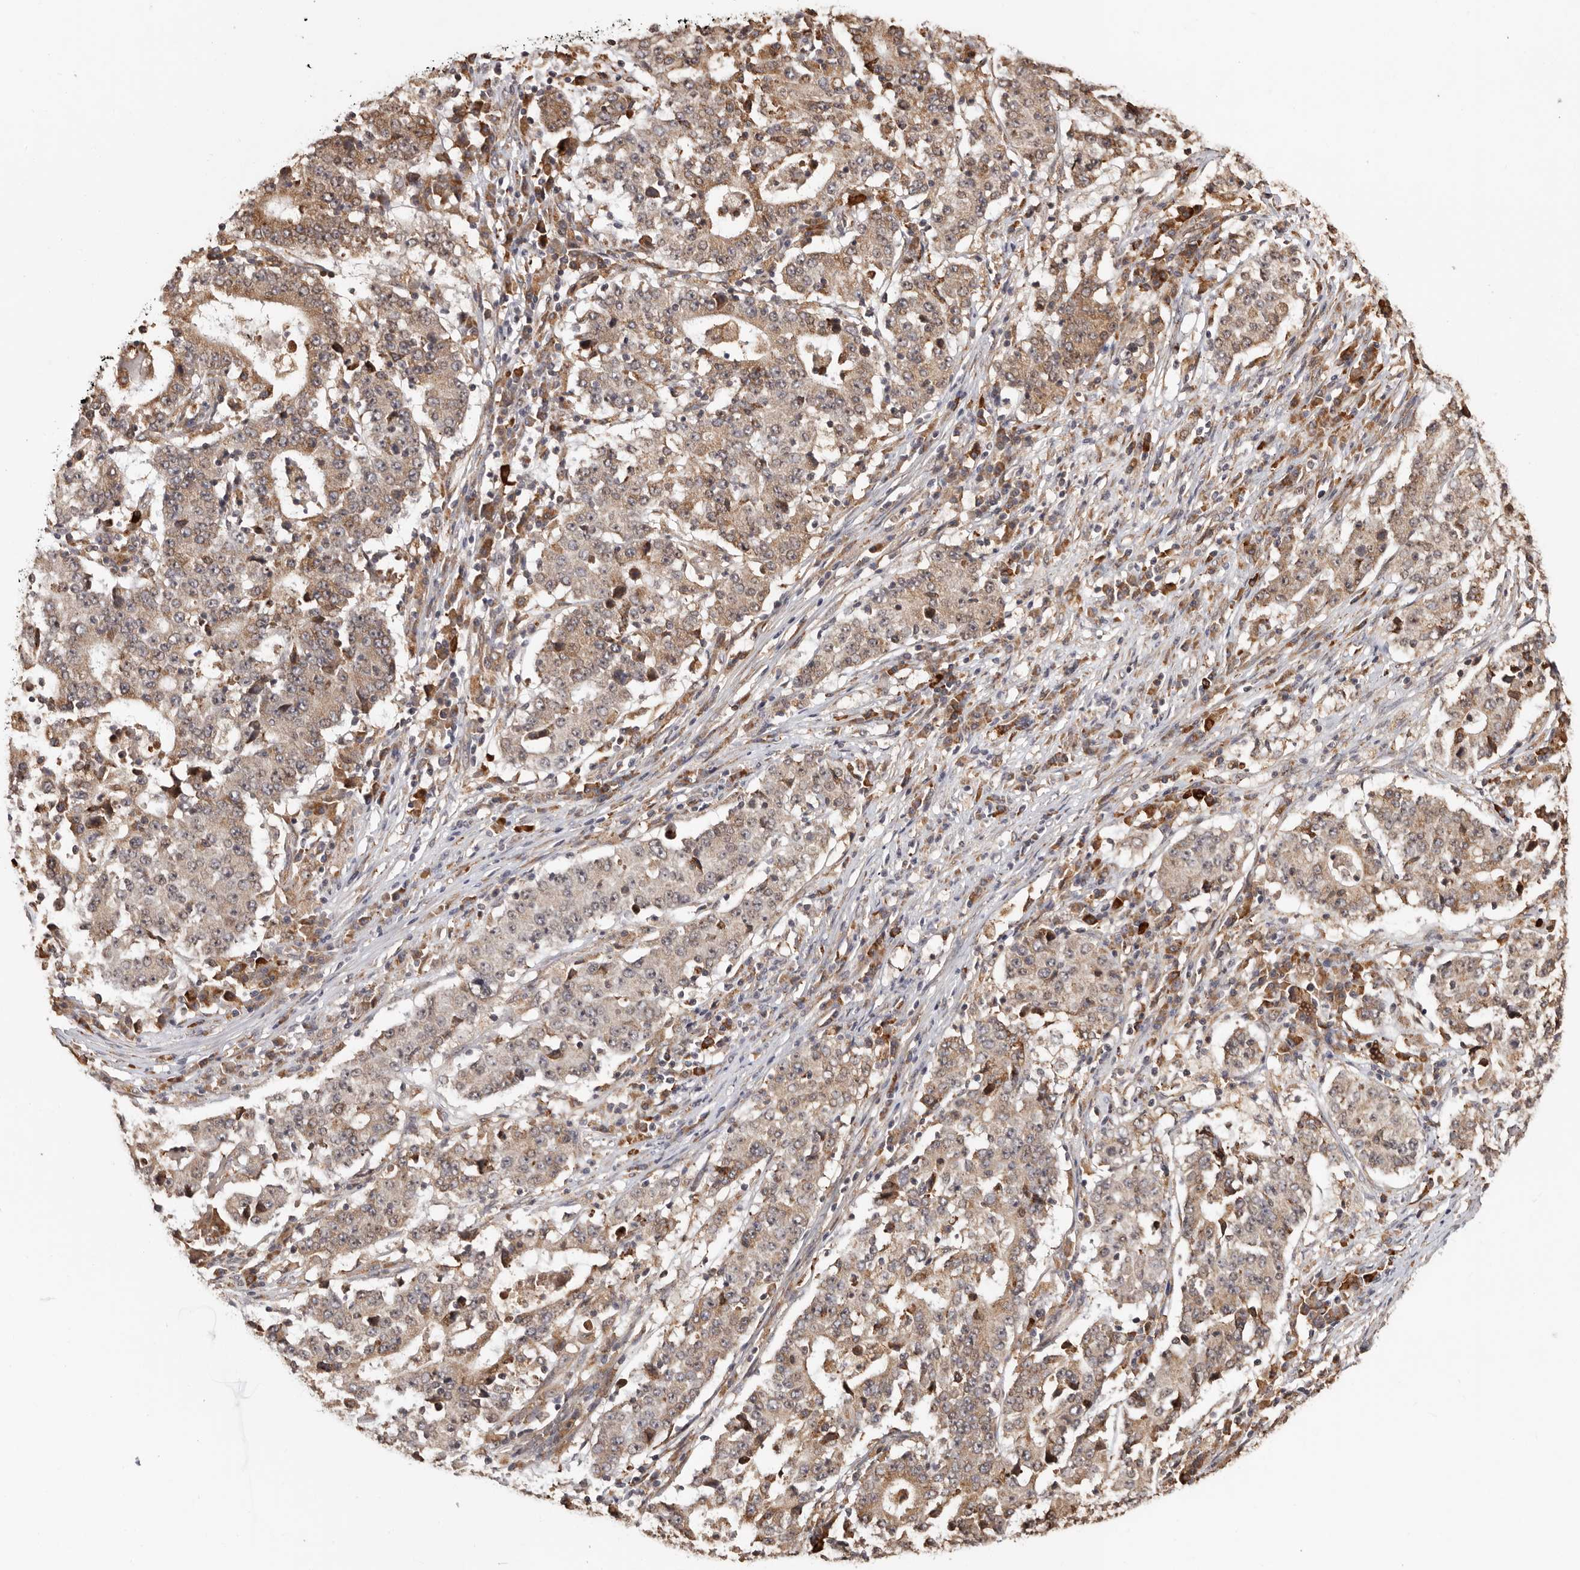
{"staining": {"intensity": "moderate", "quantity": ">75%", "location": "cytoplasmic/membranous"}, "tissue": "stomach cancer", "cell_type": "Tumor cells", "image_type": "cancer", "snomed": [{"axis": "morphology", "description": "Adenocarcinoma, NOS"}, {"axis": "topography", "description": "Stomach"}], "caption": "An image of human stomach adenocarcinoma stained for a protein reveals moderate cytoplasmic/membranous brown staining in tumor cells.", "gene": "ZNF83", "patient": {"sex": "male", "age": 59}}